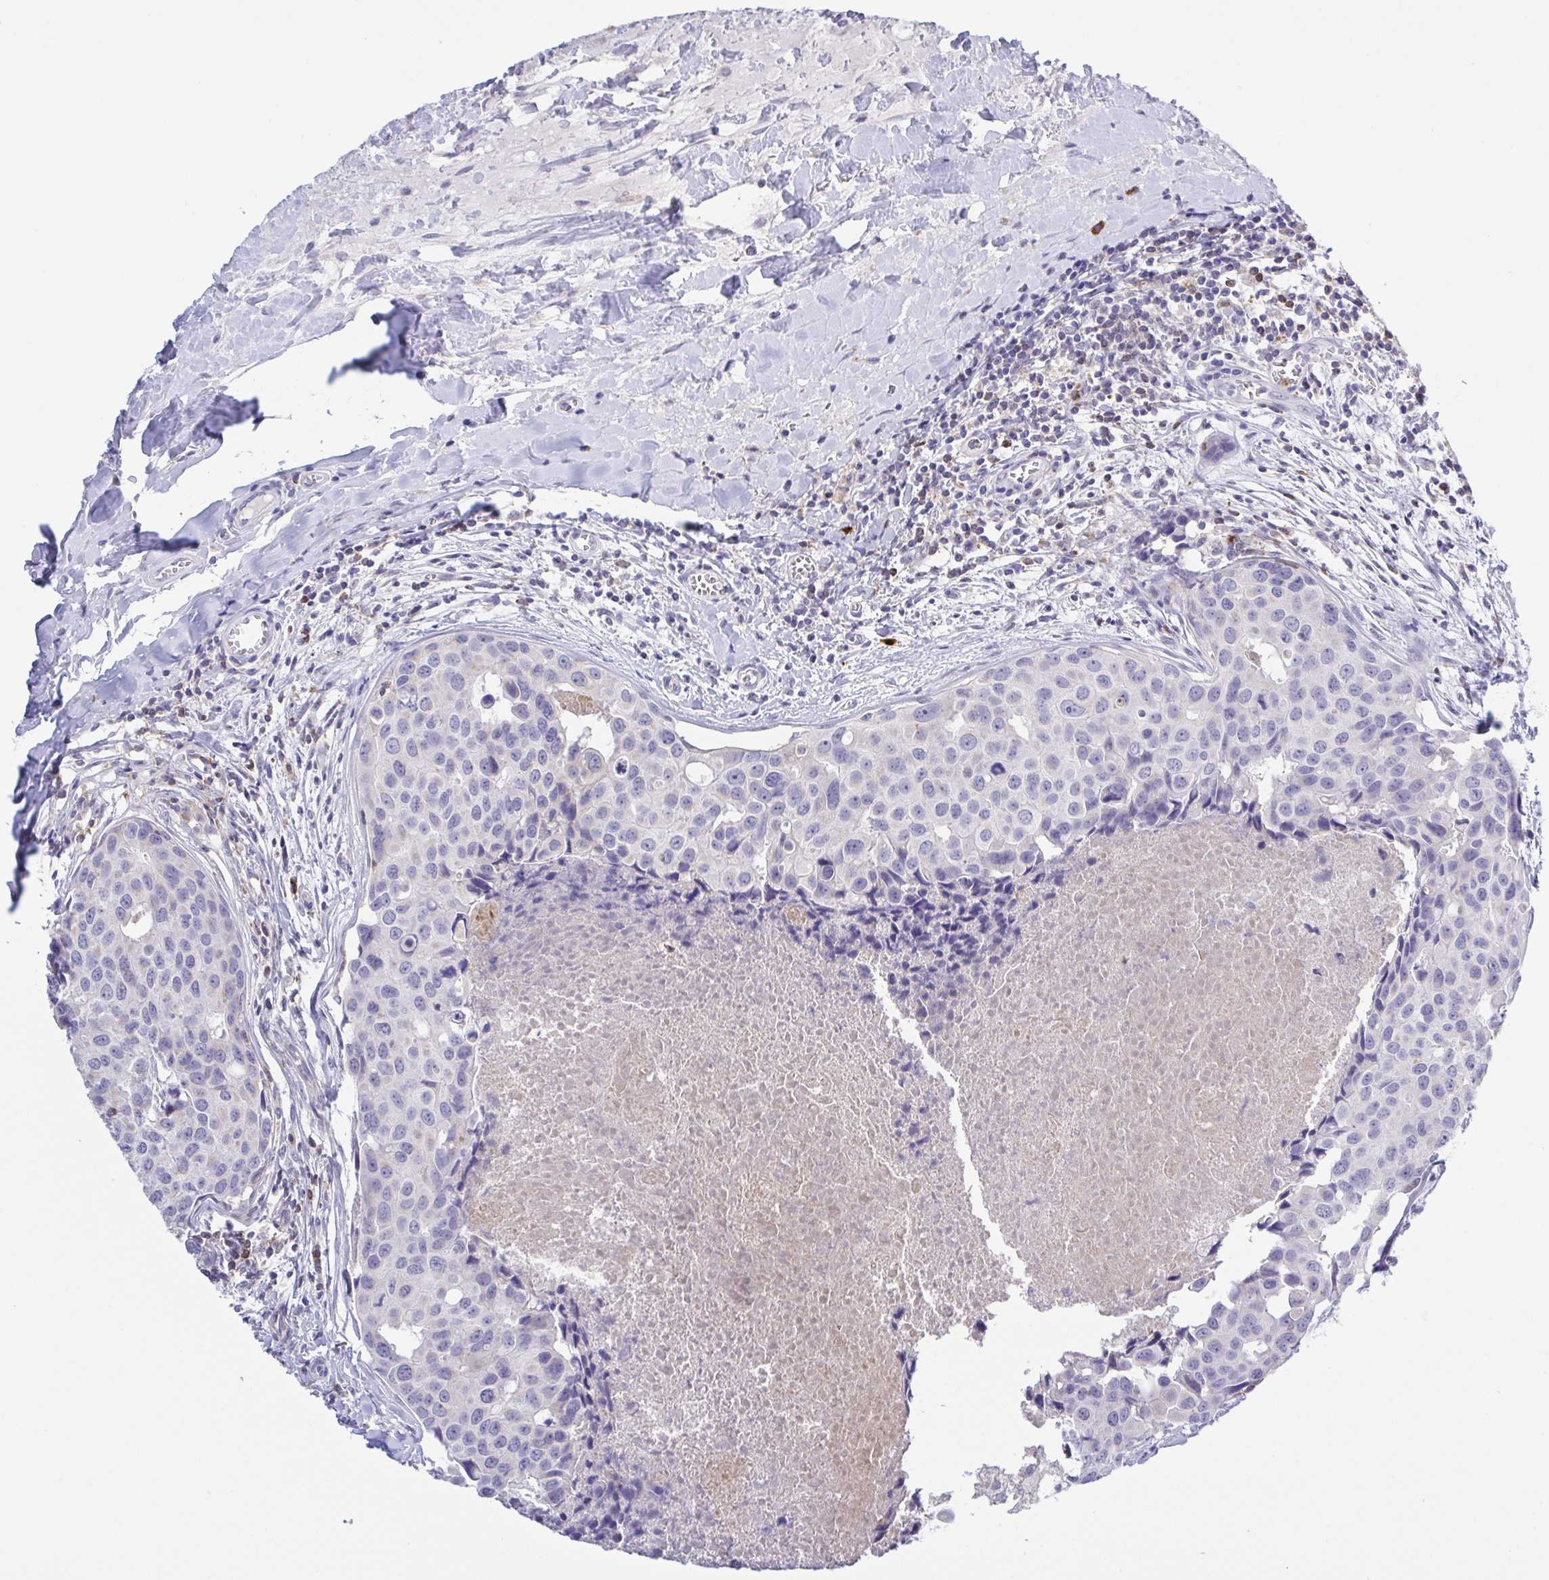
{"staining": {"intensity": "negative", "quantity": "none", "location": "none"}, "tissue": "breast cancer", "cell_type": "Tumor cells", "image_type": "cancer", "snomed": [{"axis": "morphology", "description": "Duct carcinoma"}, {"axis": "topography", "description": "Breast"}], "caption": "The histopathology image reveals no staining of tumor cells in breast cancer. The staining is performed using DAB brown chromogen with nuclei counter-stained in using hematoxylin.", "gene": "PGLYRP1", "patient": {"sex": "female", "age": 24}}